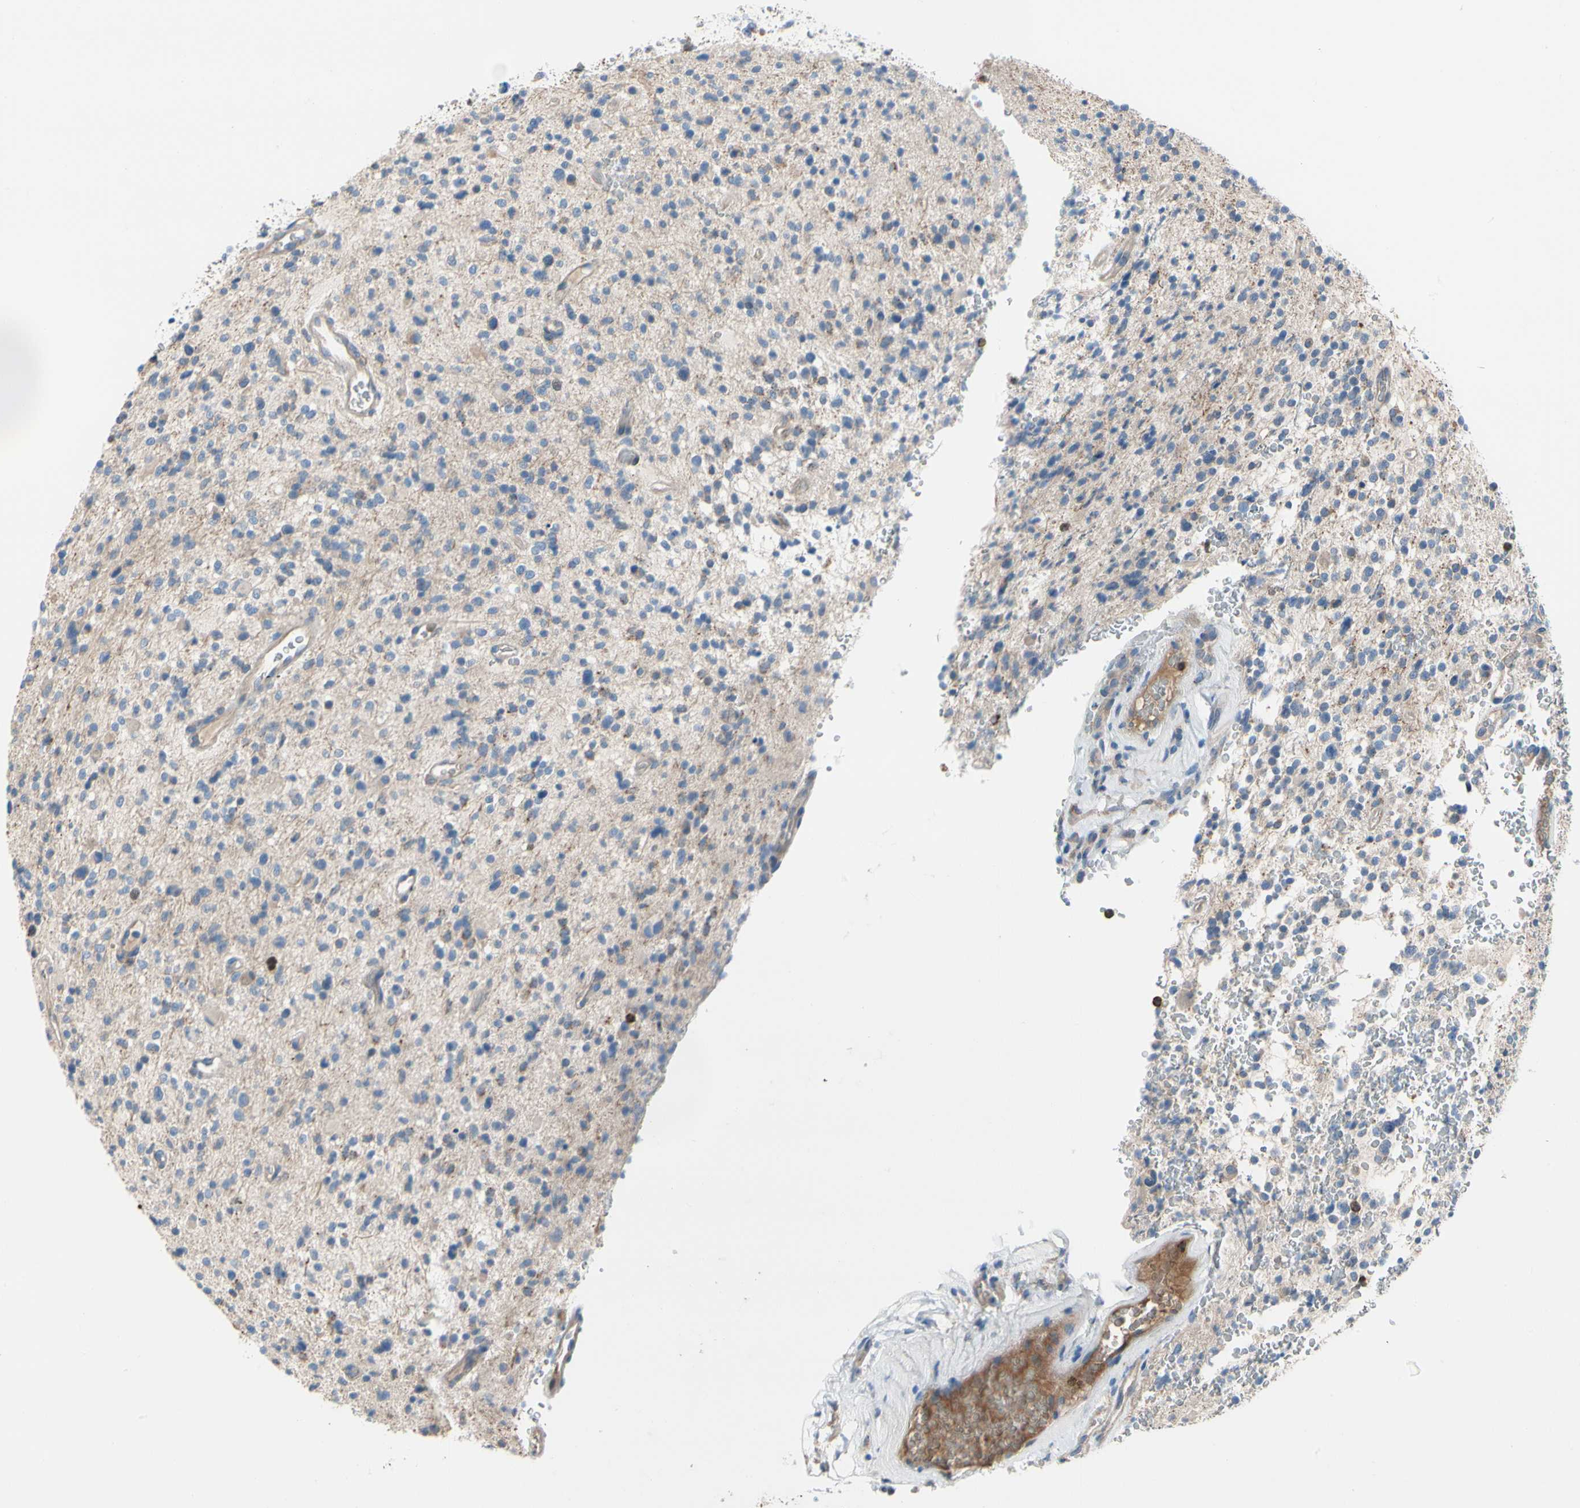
{"staining": {"intensity": "negative", "quantity": "none", "location": "none"}, "tissue": "glioma", "cell_type": "Tumor cells", "image_type": "cancer", "snomed": [{"axis": "morphology", "description": "Glioma, malignant, High grade"}, {"axis": "topography", "description": "Brain"}], "caption": "Immunohistochemistry (IHC) photomicrograph of malignant glioma (high-grade) stained for a protein (brown), which demonstrates no expression in tumor cells. The staining was performed using DAB to visualize the protein expression in brown, while the nuclei were stained in blue with hematoxylin (Magnification: 20x).", "gene": "HJURP", "patient": {"sex": "male", "age": 48}}